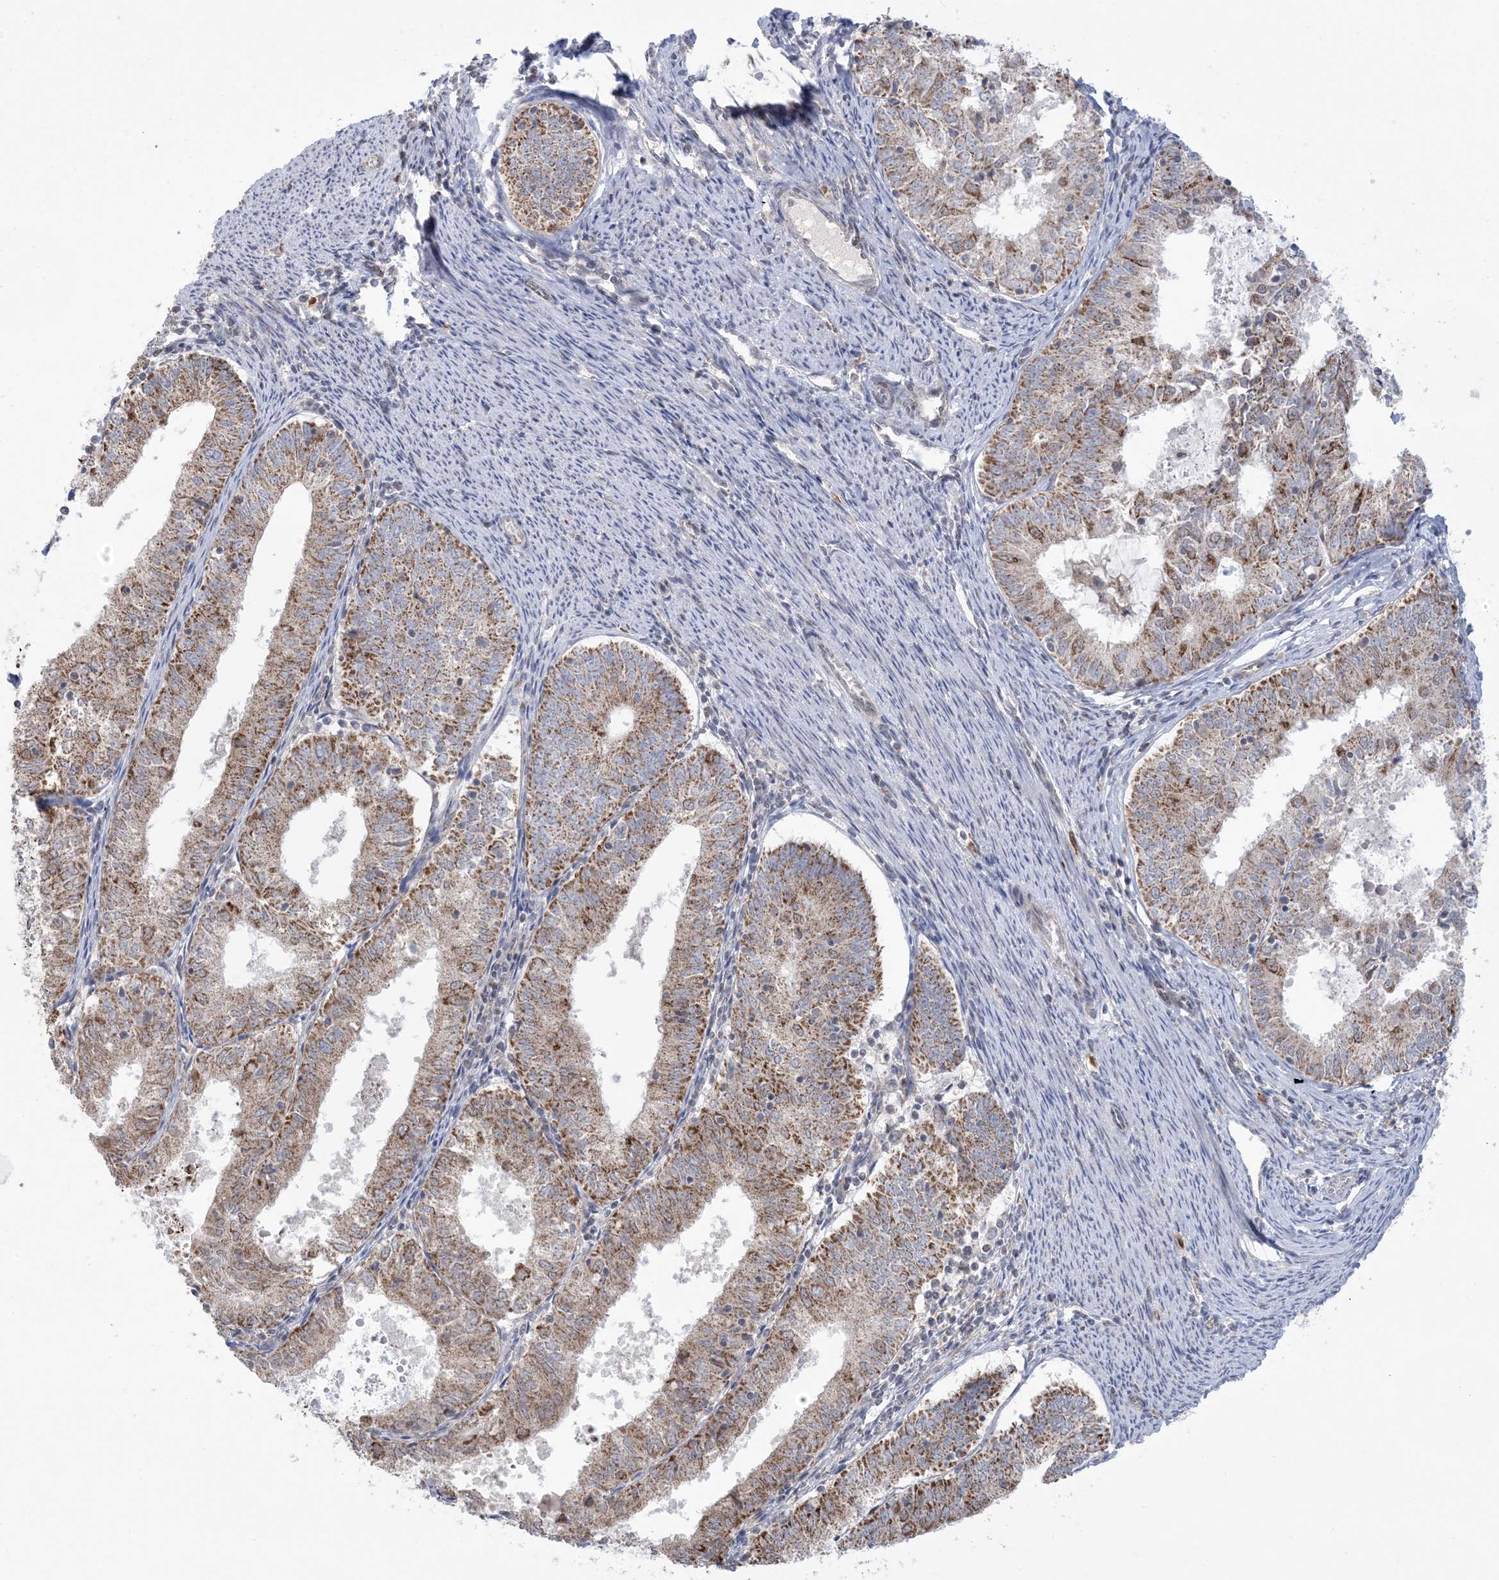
{"staining": {"intensity": "moderate", "quantity": "25%-75%", "location": "cytoplasmic/membranous"}, "tissue": "endometrial cancer", "cell_type": "Tumor cells", "image_type": "cancer", "snomed": [{"axis": "morphology", "description": "Adenocarcinoma, NOS"}, {"axis": "topography", "description": "Endometrium"}], "caption": "Protein expression analysis of endometrial adenocarcinoma exhibits moderate cytoplasmic/membranous expression in approximately 25%-75% of tumor cells. The staining was performed using DAB, with brown indicating positive protein expression. Nuclei are stained blue with hematoxylin.", "gene": "TRMT10C", "patient": {"sex": "female", "age": 57}}